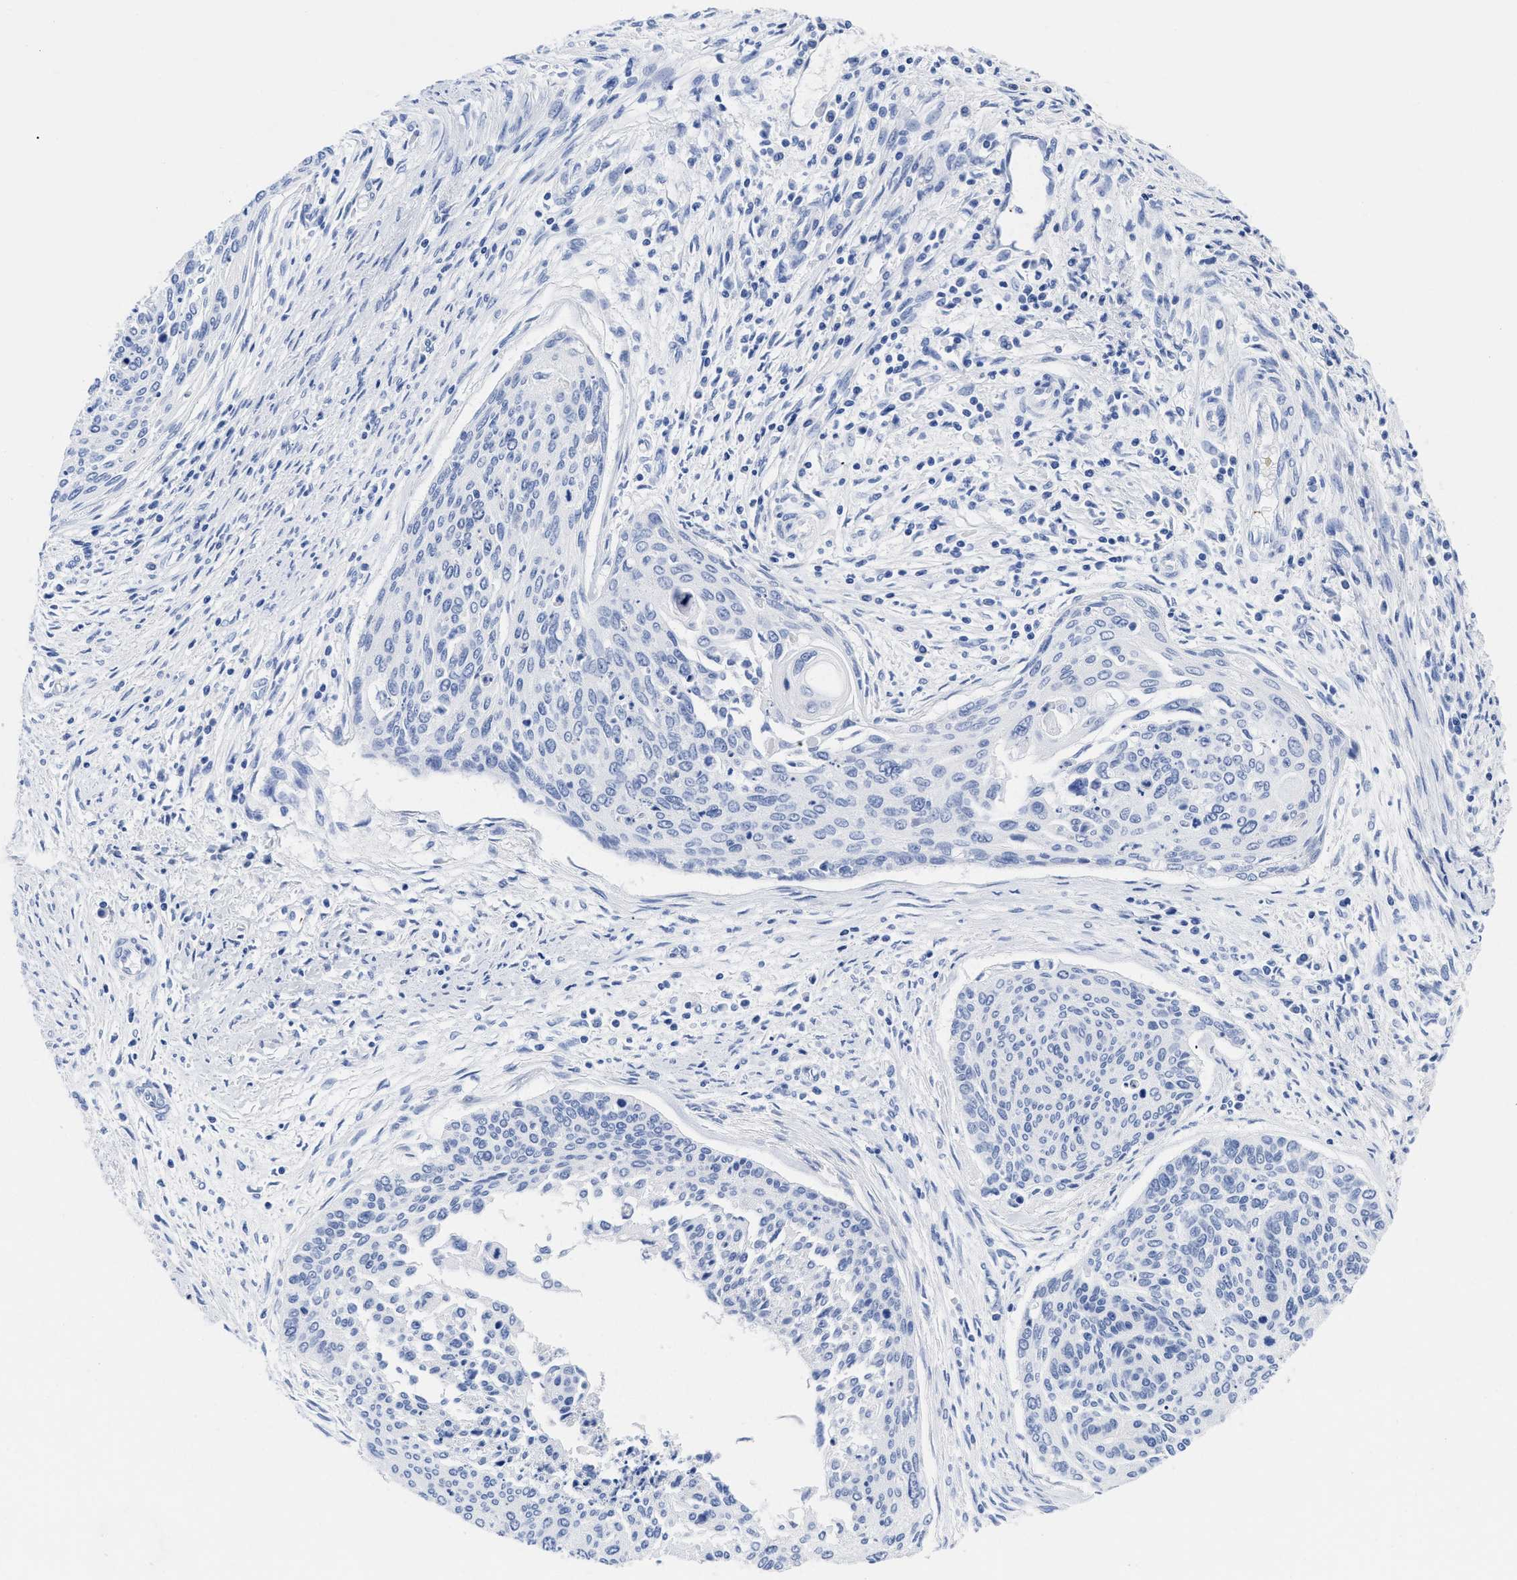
{"staining": {"intensity": "negative", "quantity": "none", "location": "none"}, "tissue": "cervical cancer", "cell_type": "Tumor cells", "image_type": "cancer", "snomed": [{"axis": "morphology", "description": "Squamous cell carcinoma, NOS"}, {"axis": "topography", "description": "Cervix"}], "caption": "Tumor cells show no significant staining in cervical squamous cell carcinoma. Nuclei are stained in blue.", "gene": "TREML1", "patient": {"sex": "female", "age": 55}}